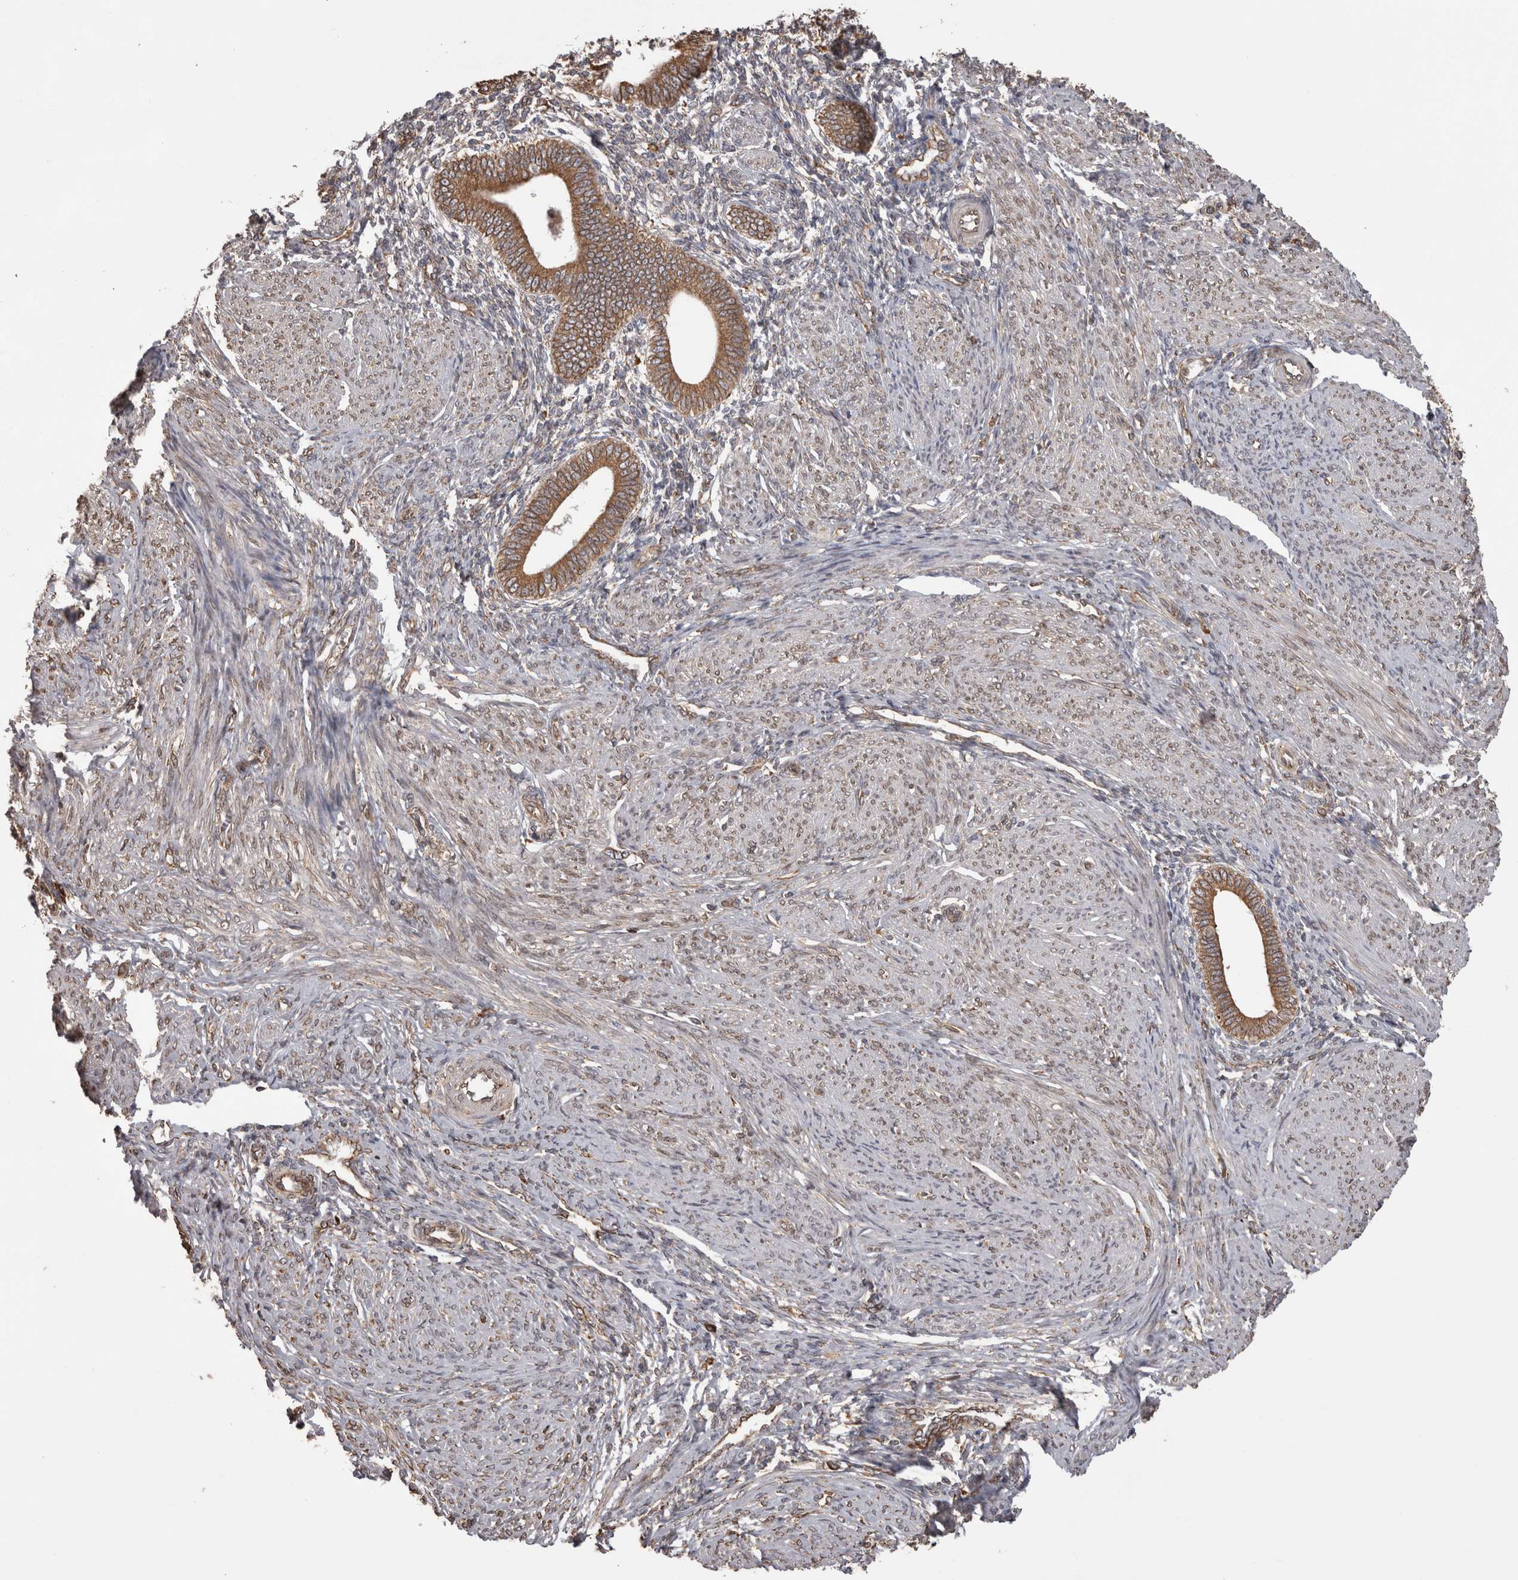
{"staining": {"intensity": "weak", "quantity": "<25%", "location": "cytoplasmic/membranous"}, "tissue": "endometrium", "cell_type": "Cells in endometrial stroma", "image_type": "normal", "snomed": [{"axis": "morphology", "description": "Normal tissue, NOS"}, {"axis": "topography", "description": "Endometrium"}], "caption": "Histopathology image shows no protein expression in cells in endometrial stroma of normal endometrium.", "gene": "PON2", "patient": {"sex": "female", "age": 42}}